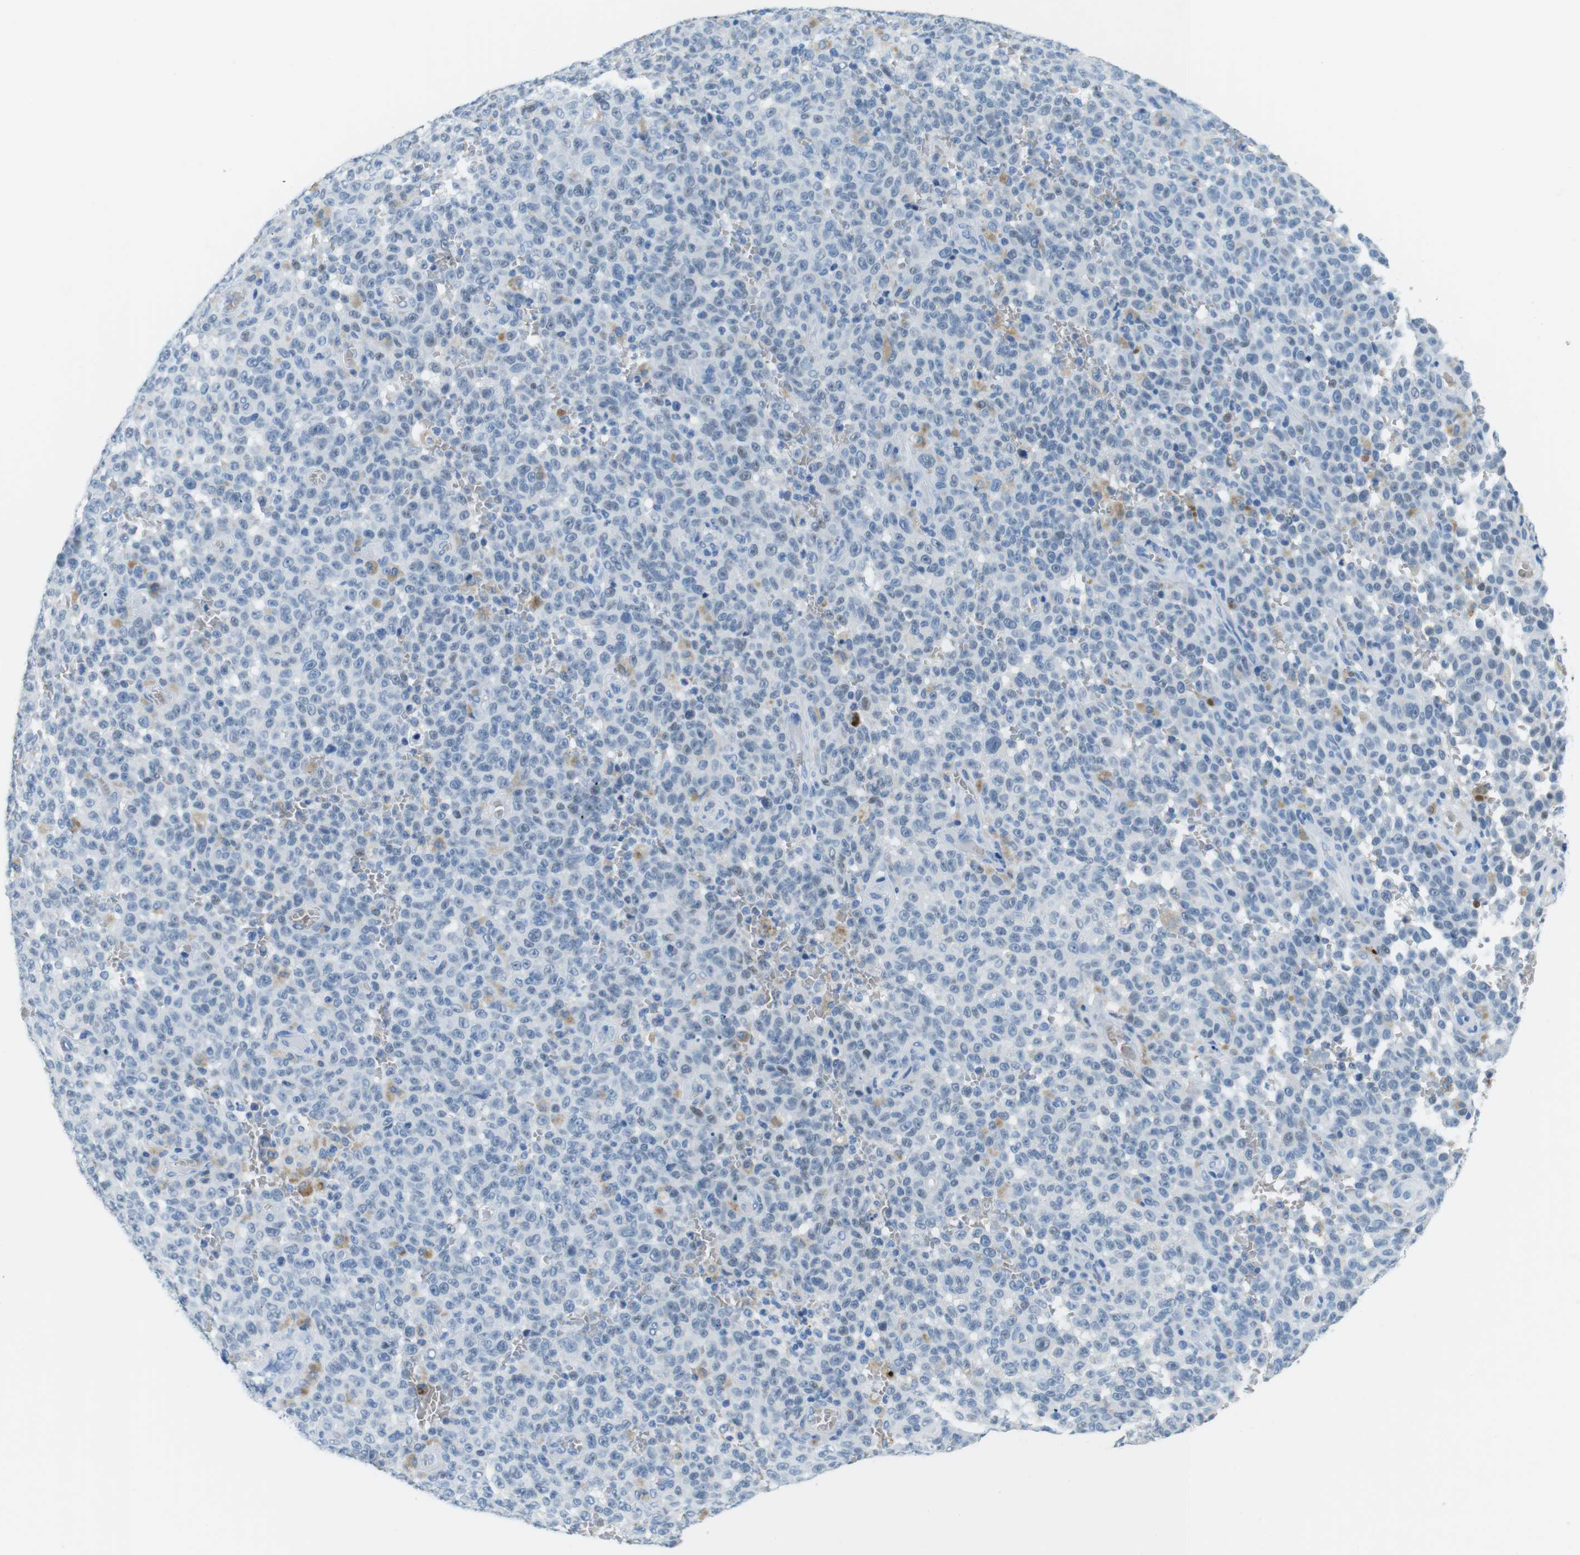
{"staining": {"intensity": "weak", "quantity": "<25%", "location": "nuclear"}, "tissue": "melanoma", "cell_type": "Tumor cells", "image_type": "cancer", "snomed": [{"axis": "morphology", "description": "Malignant melanoma, NOS"}, {"axis": "topography", "description": "Skin"}], "caption": "Tumor cells are negative for protein expression in human melanoma.", "gene": "TFAP2C", "patient": {"sex": "female", "age": 82}}